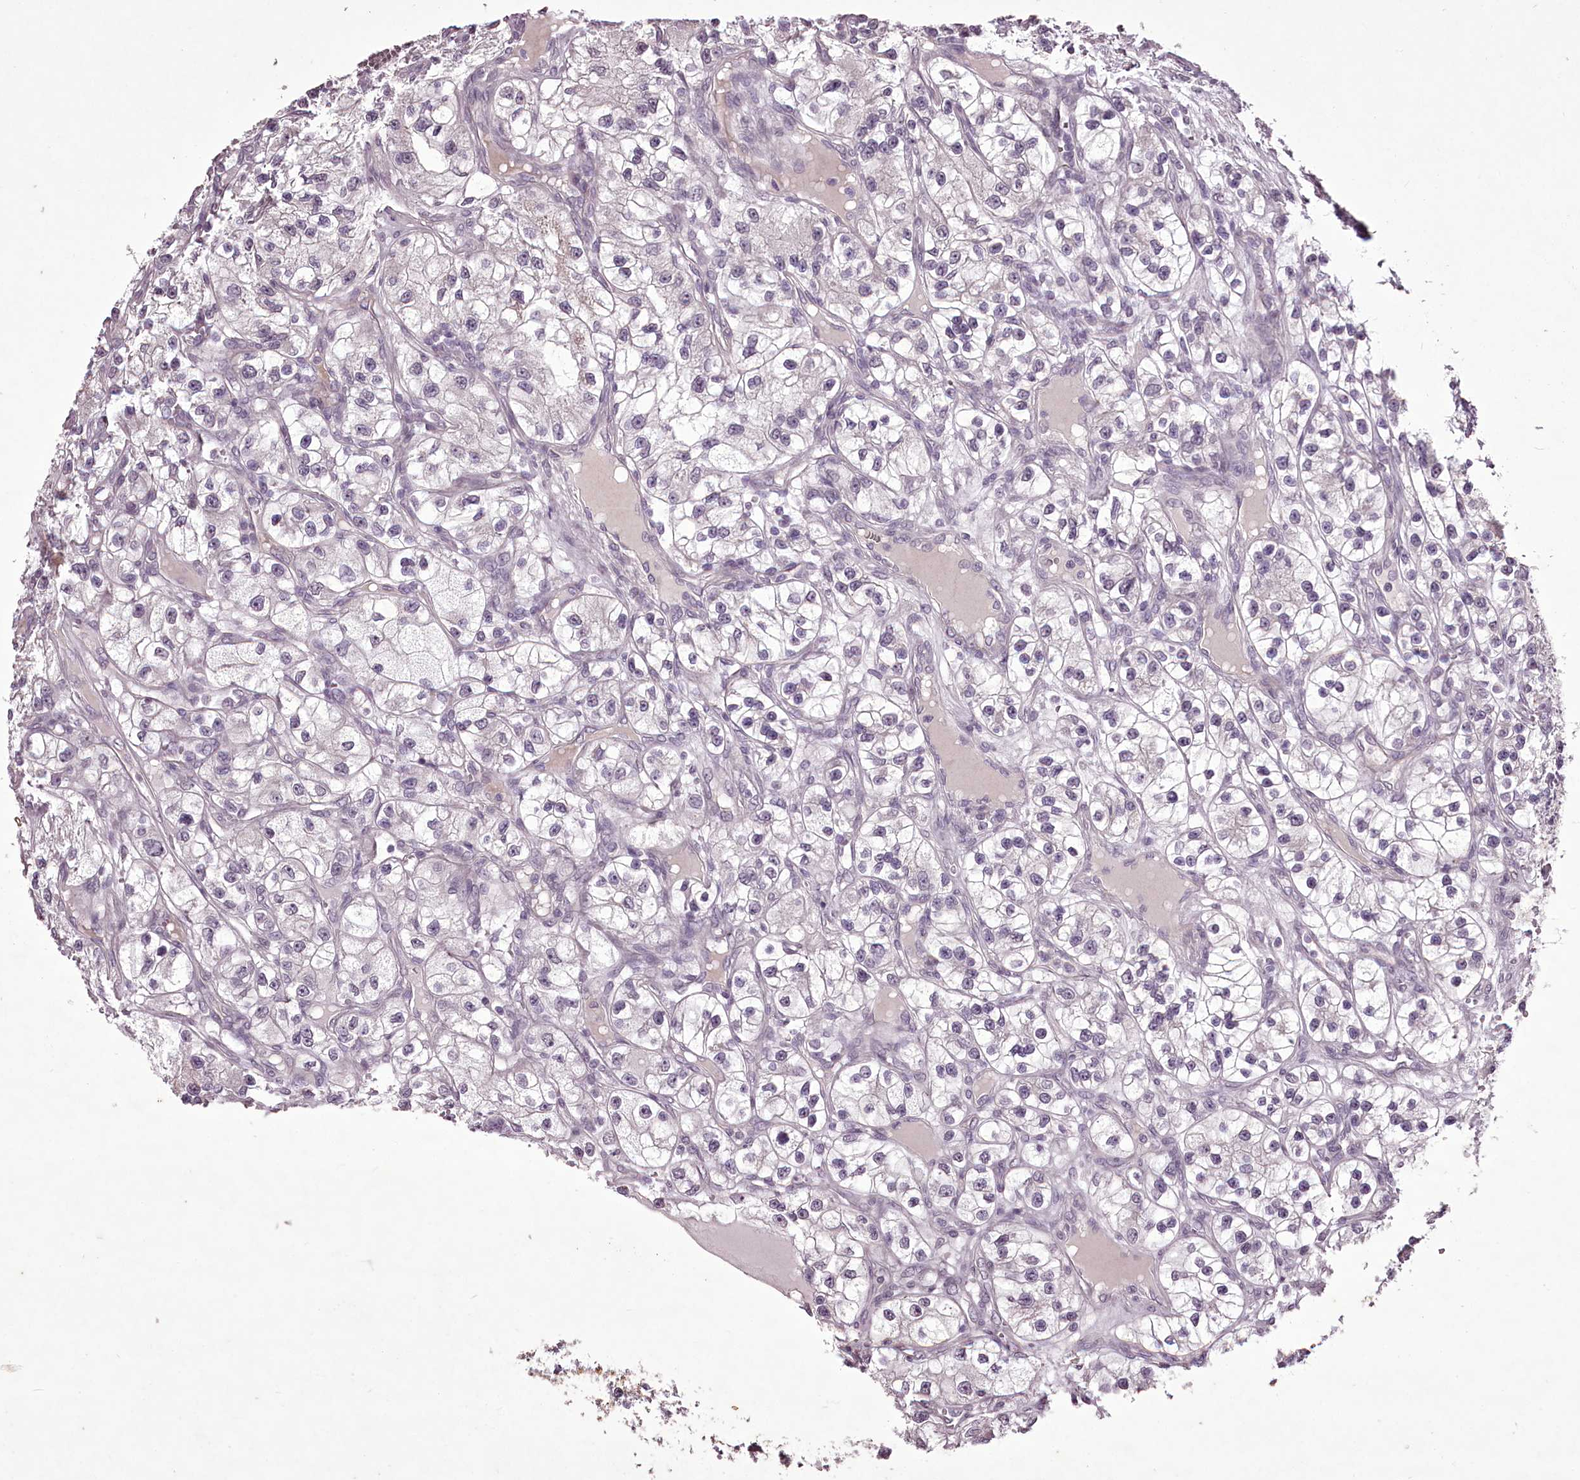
{"staining": {"intensity": "negative", "quantity": "none", "location": "none"}, "tissue": "renal cancer", "cell_type": "Tumor cells", "image_type": "cancer", "snomed": [{"axis": "morphology", "description": "Adenocarcinoma, NOS"}, {"axis": "topography", "description": "Kidney"}], "caption": "Renal adenocarcinoma was stained to show a protein in brown. There is no significant staining in tumor cells.", "gene": "C1orf56", "patient": {"sex": "female", "age": 57}}